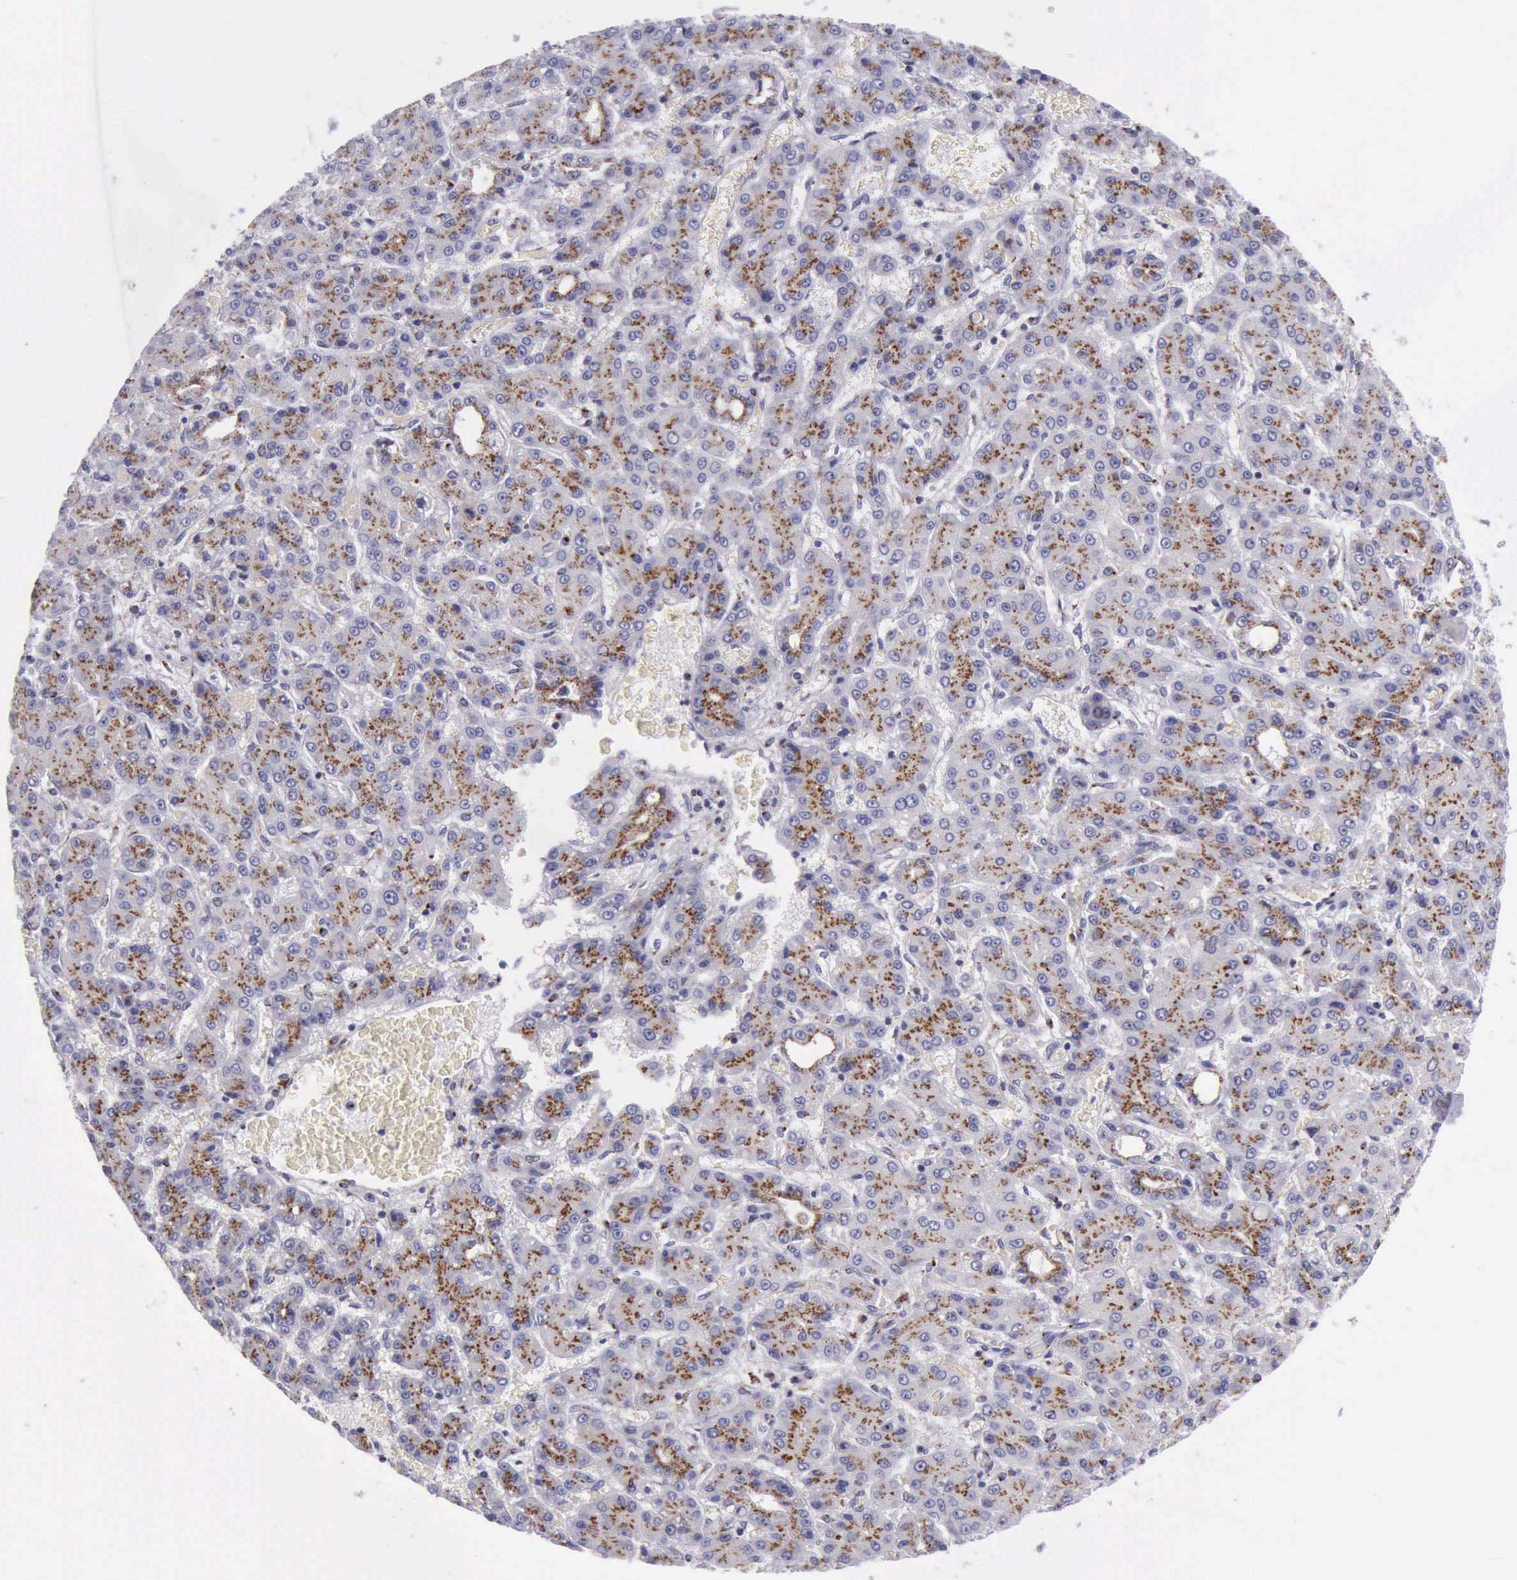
{"staining": {"intensity": "strong", "quantity": ">75%", "location": "cytoplasmic/membranous"}, "tissue": "liver cancer", "cell_type": "Tumor cells", "image_type": "cancer", "snomed": [{"axis": "morphology", "description": "Carcinoma, Hepatocellular, NOS"}, {"axis": "topography", "description": "Liver"}], "caption": "Immunohistochemistry (IHC) (DAB (3,3'-diaminobenzidine)) staining of human liver hepatocellular carcinoma exhibits strong cytoplasmic/membranous protein staining in about >75% of tumor cells.", "gene": "GOLGA5", "patient": {"sex": "male", "age": 69}}